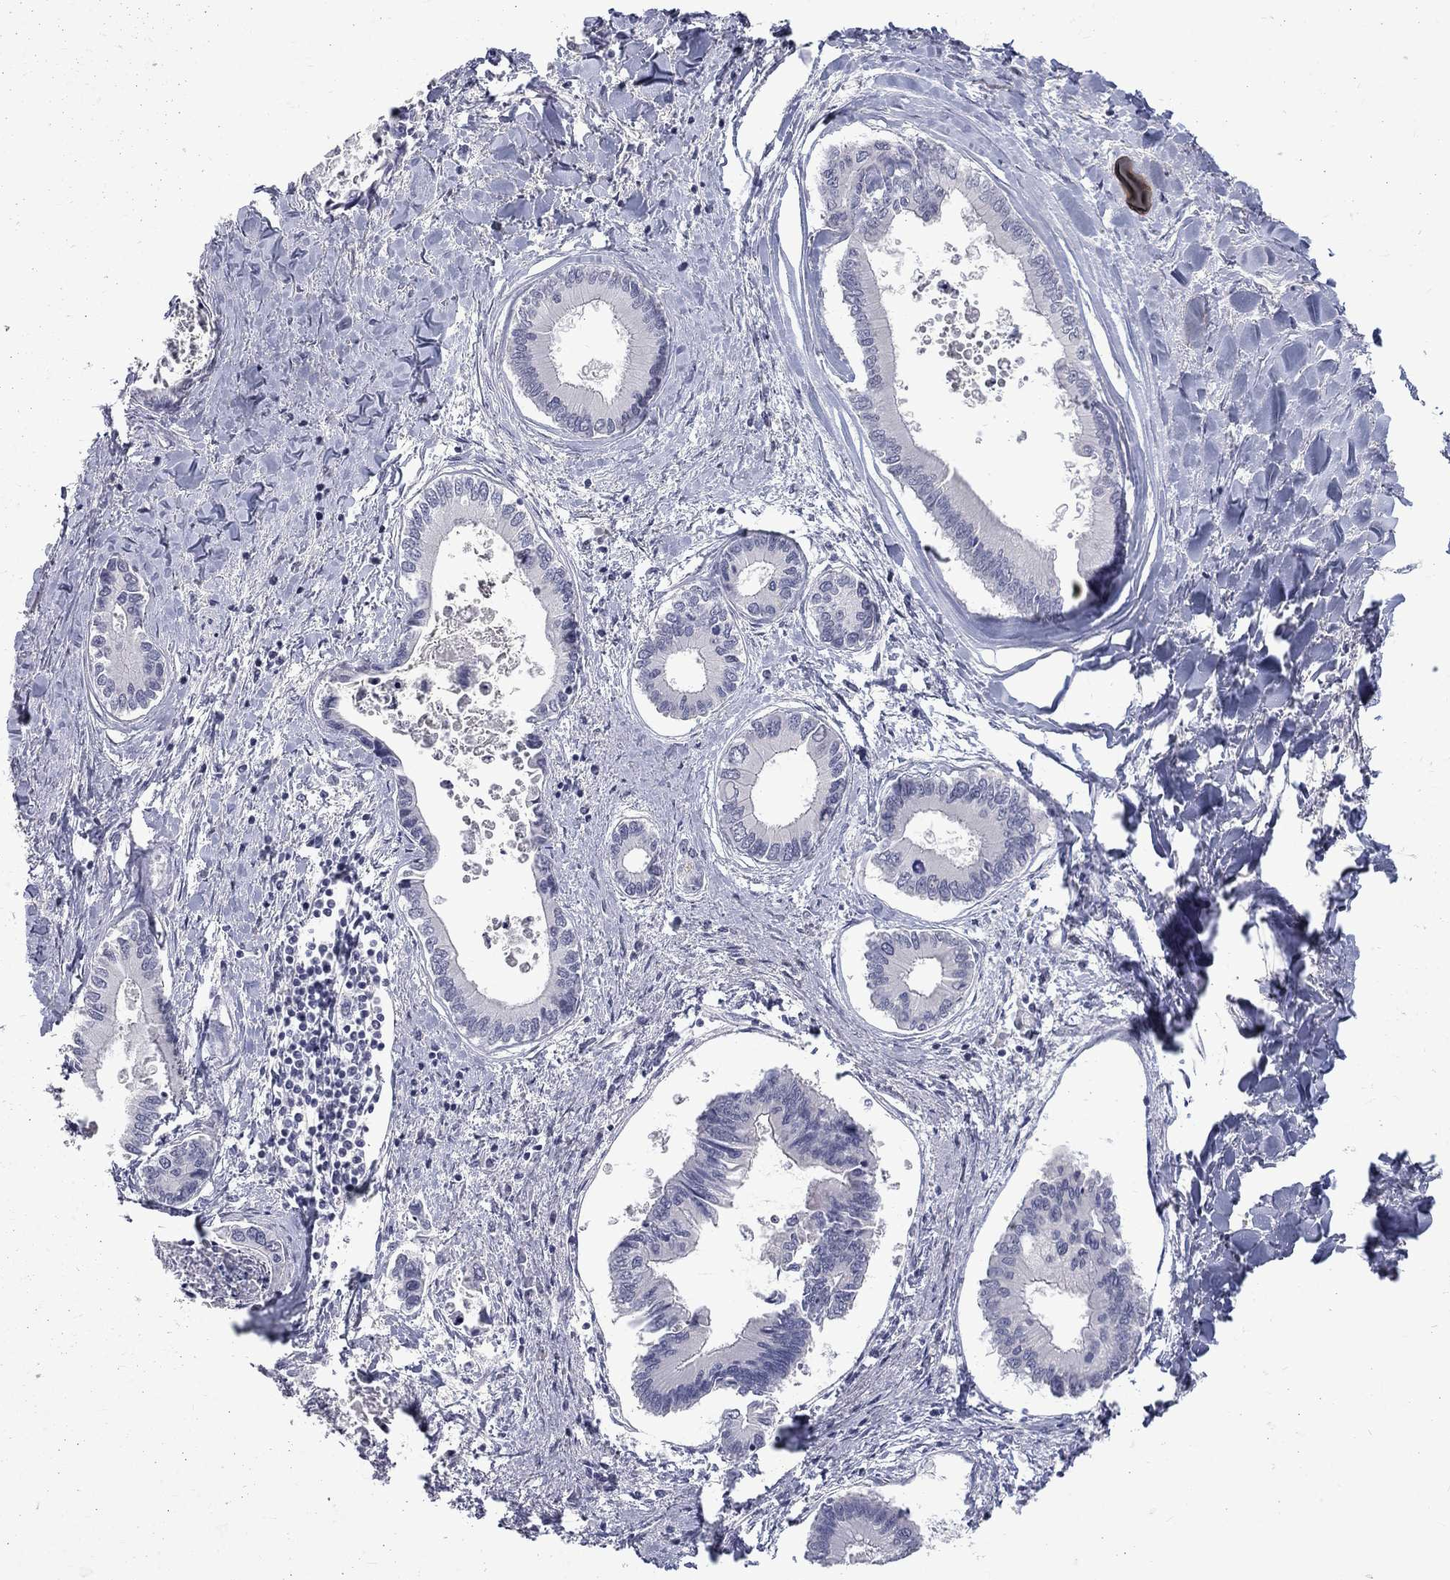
{"staining": {"intensity": "negative", "quantity": "none", "location": "none"}, "tissue": "liver cancer", "cell_type": "Tumor cells", "image_type": "cancer", "snomed": [{"axis": "morphology", "description": "Cholangiocarcinoma"}, {"axis": "topography", "description": "Liver"}], "caption": "Immunohistochemistry (IHC) histopathology image of neoplastic tissue: human liver cholangiocarcinoma stained with DAB reveals no significant protein positivity in tumor cells. (DAB immunohistochemistry visualized using brightfield microscopy, high magnification).", "gene": "CTNND2", "patient": {"sex": "male", "age": 66}}